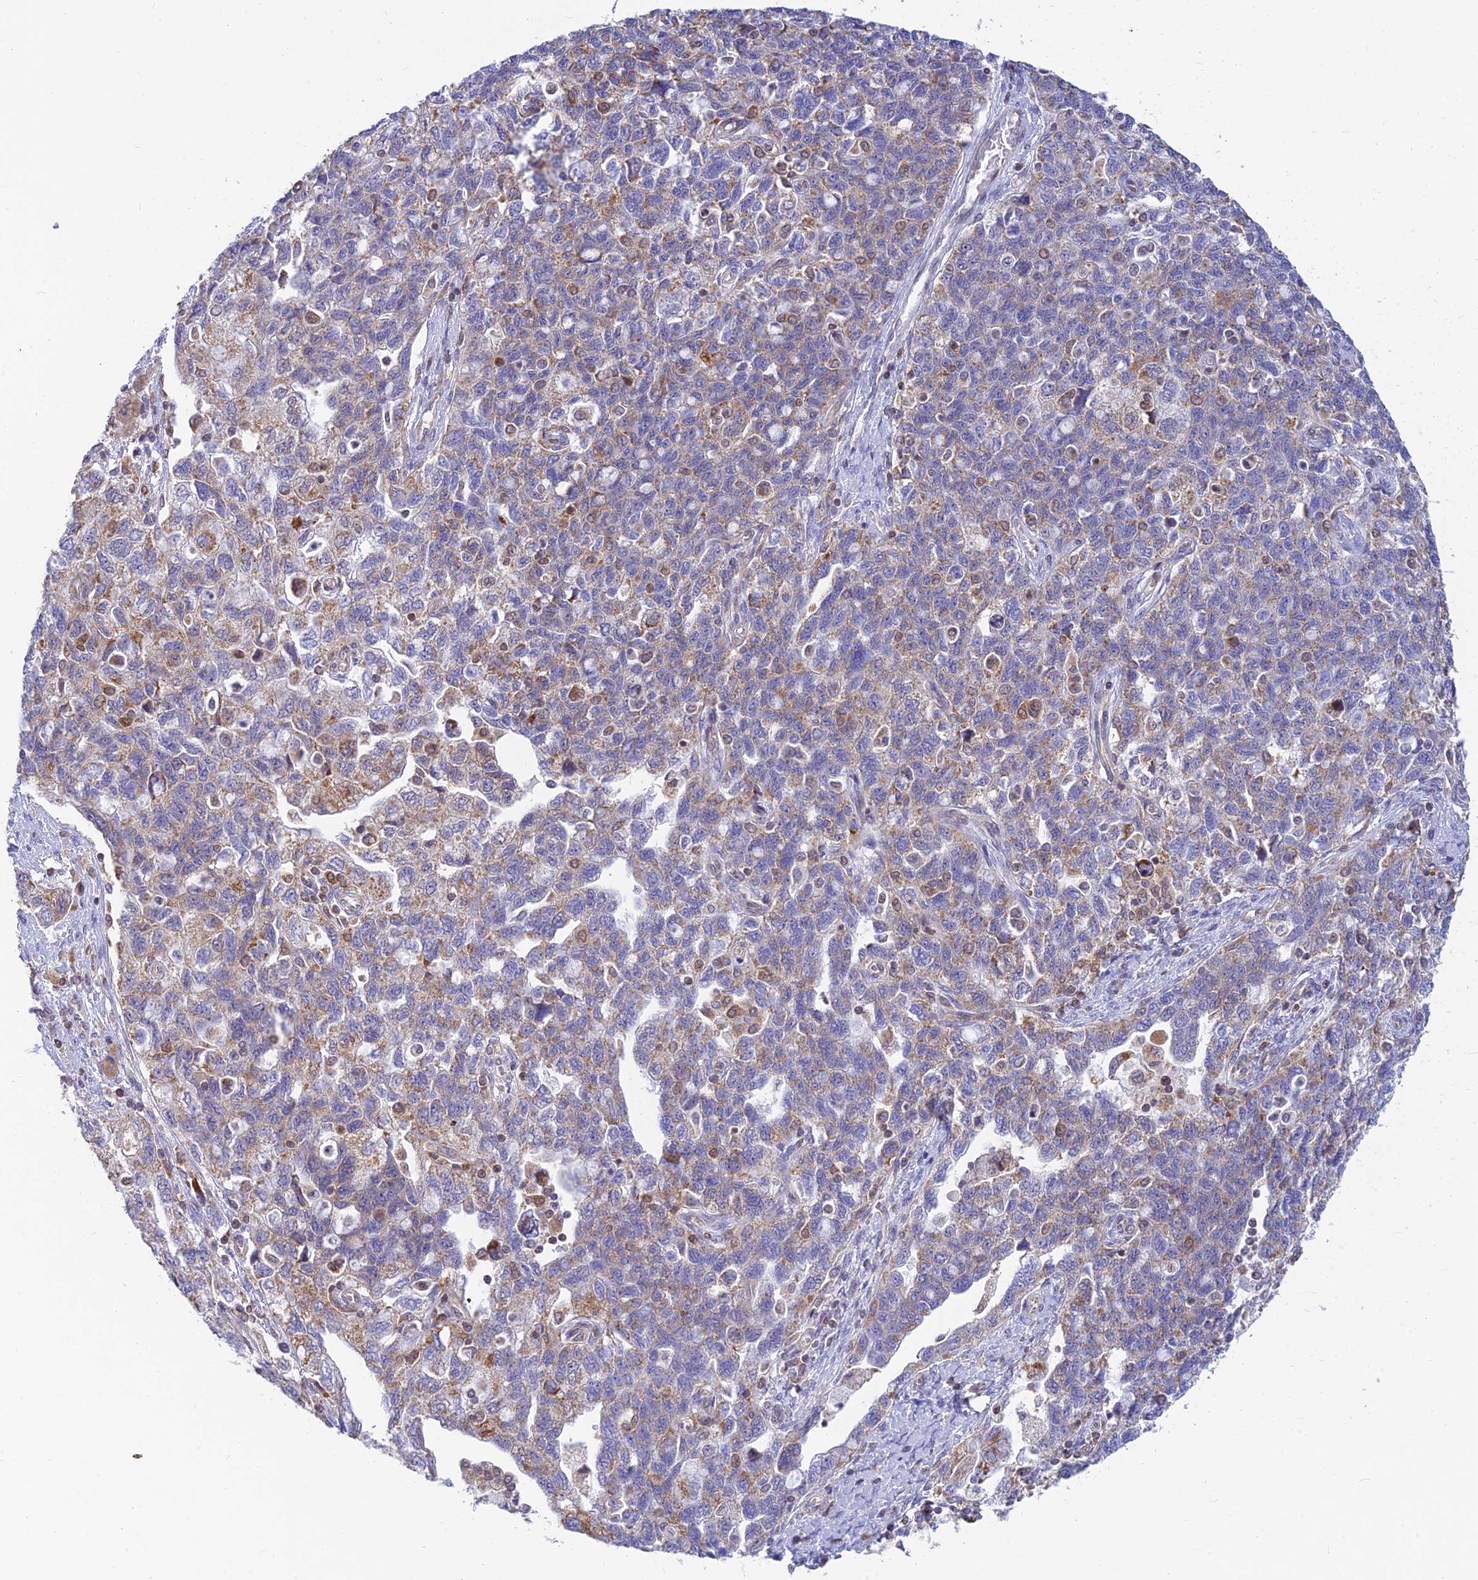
{"staining": {"intensity": "moderate", "quantity": "25%-75%", "location": "cytoplasmic/membranous"}, "tissue": "ovarian cancer", "cell_type": "Tumor cells", "image_type": "cancer", "snomed": [{"axis": "morphology", "description": "Carcinoma, NOS"}, {"axis": "morphology", "description": "Cystadenocarcinoma, serous, NOS"}, {"axis": "topography", "description": "Ovary"}], "caption": "Approximately 25%-75% of tumor cells in ovarian cancer (serous cystadenocarcinoma) display moderate cytoplasmic/membranous protein staining as visualized by brown immunohistochemical staining.", "gene": "LYSMD2", "patient": {"sex": "female", "age": 69}}